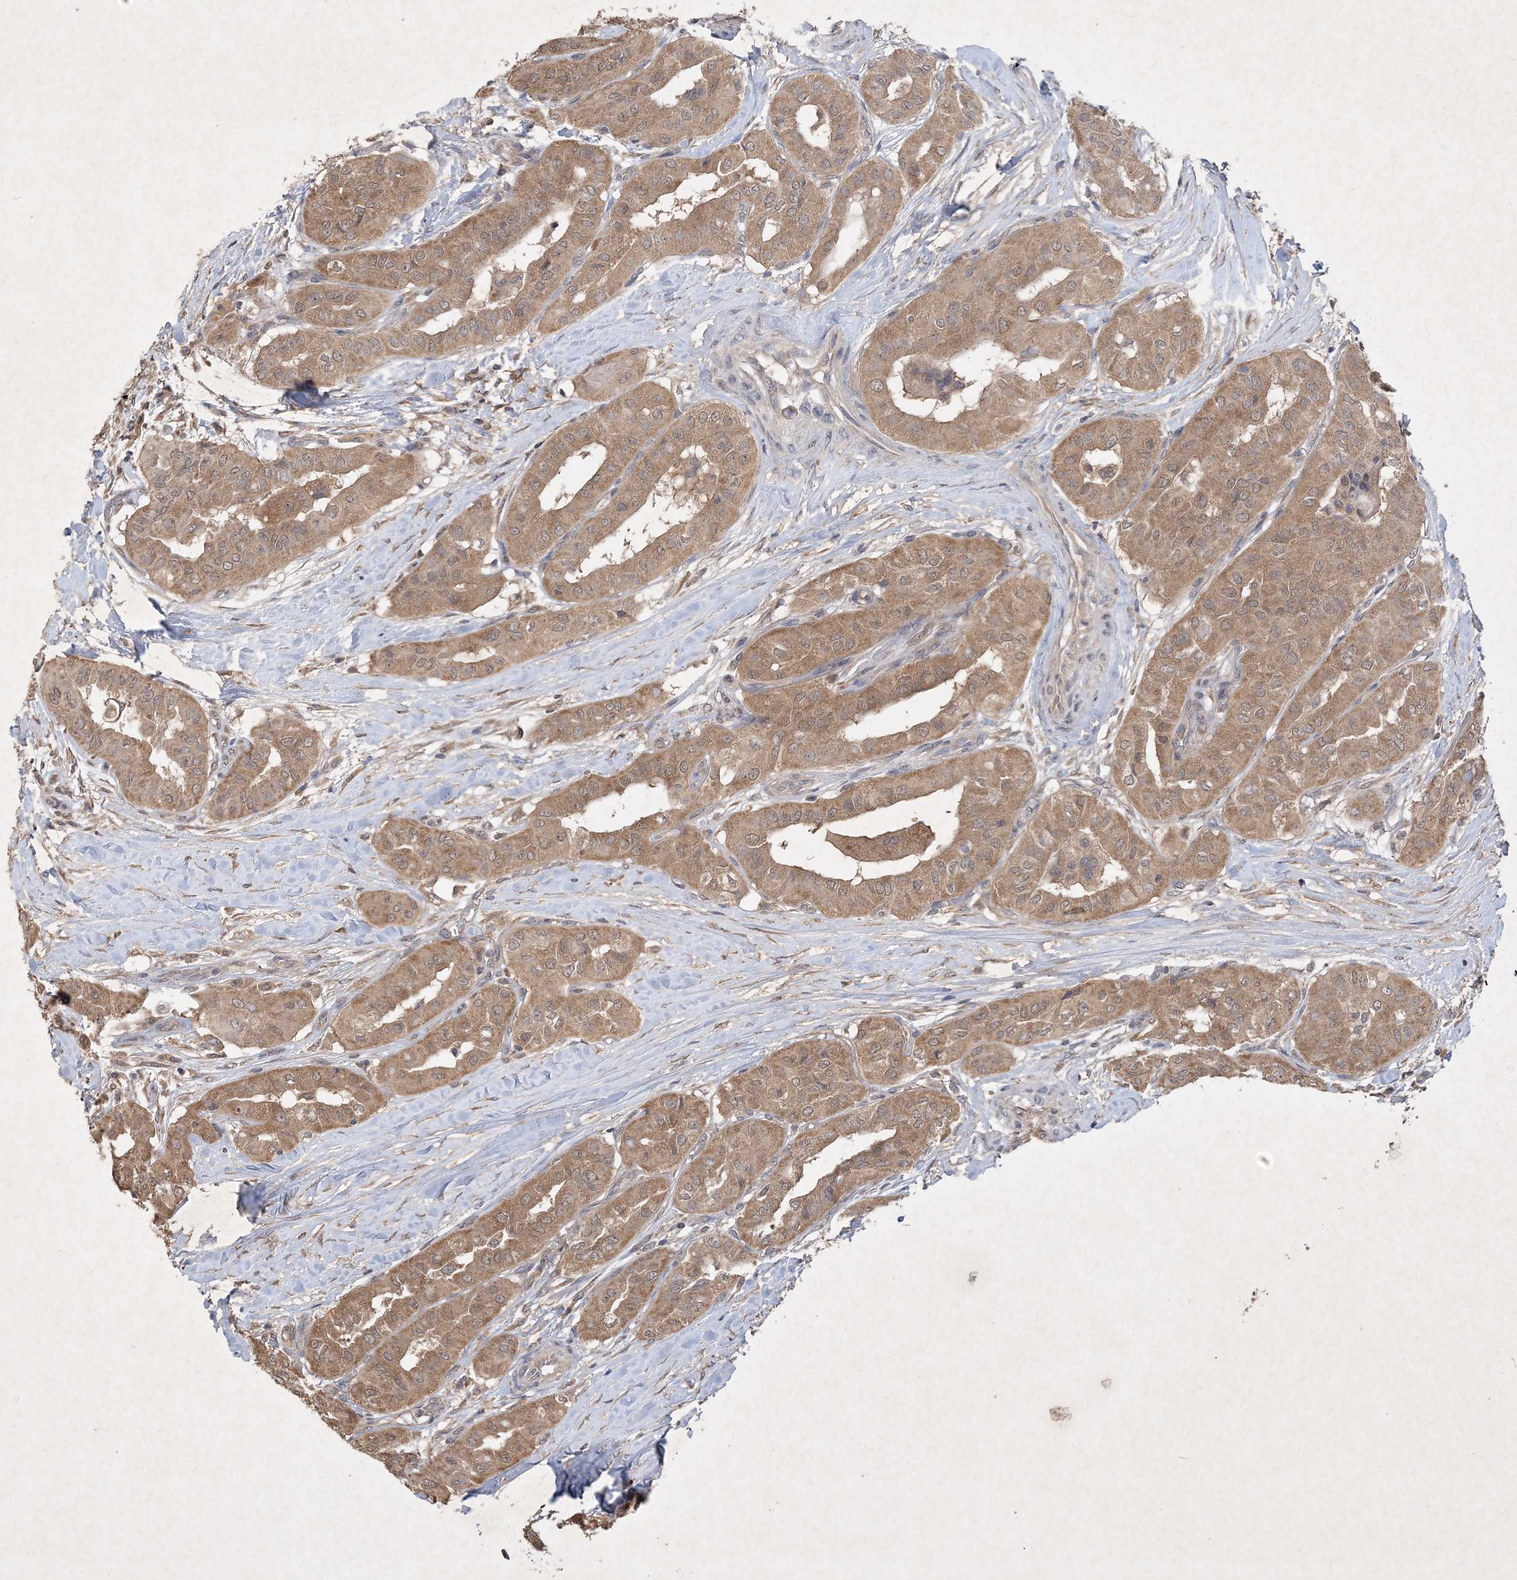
{"staining": {"intensity": "moderate", "quantity": ">75%", "location": "cytoplasmic/membranous"}, "tissue": "thyroid cancer", "cell_type": "Tumor cells", "image_type": "cancer", "snomed": [{"axis": "morphology", "description": "Papillary adenocarcinoma, NOS"}, {"axis": "topography", "description": "Thyroid gland"}], "caption": "Immunohistochemical staining of papillary adenocarcinoma (thyroid) reveals moderate cytoplasmic/membranous protein positivity in approximately >75% of tumor cells. (IHC, brightfield microscopy, high magnification).", "gene": "AKR7A2", "patient": {"sex": "female", "age": 59}}